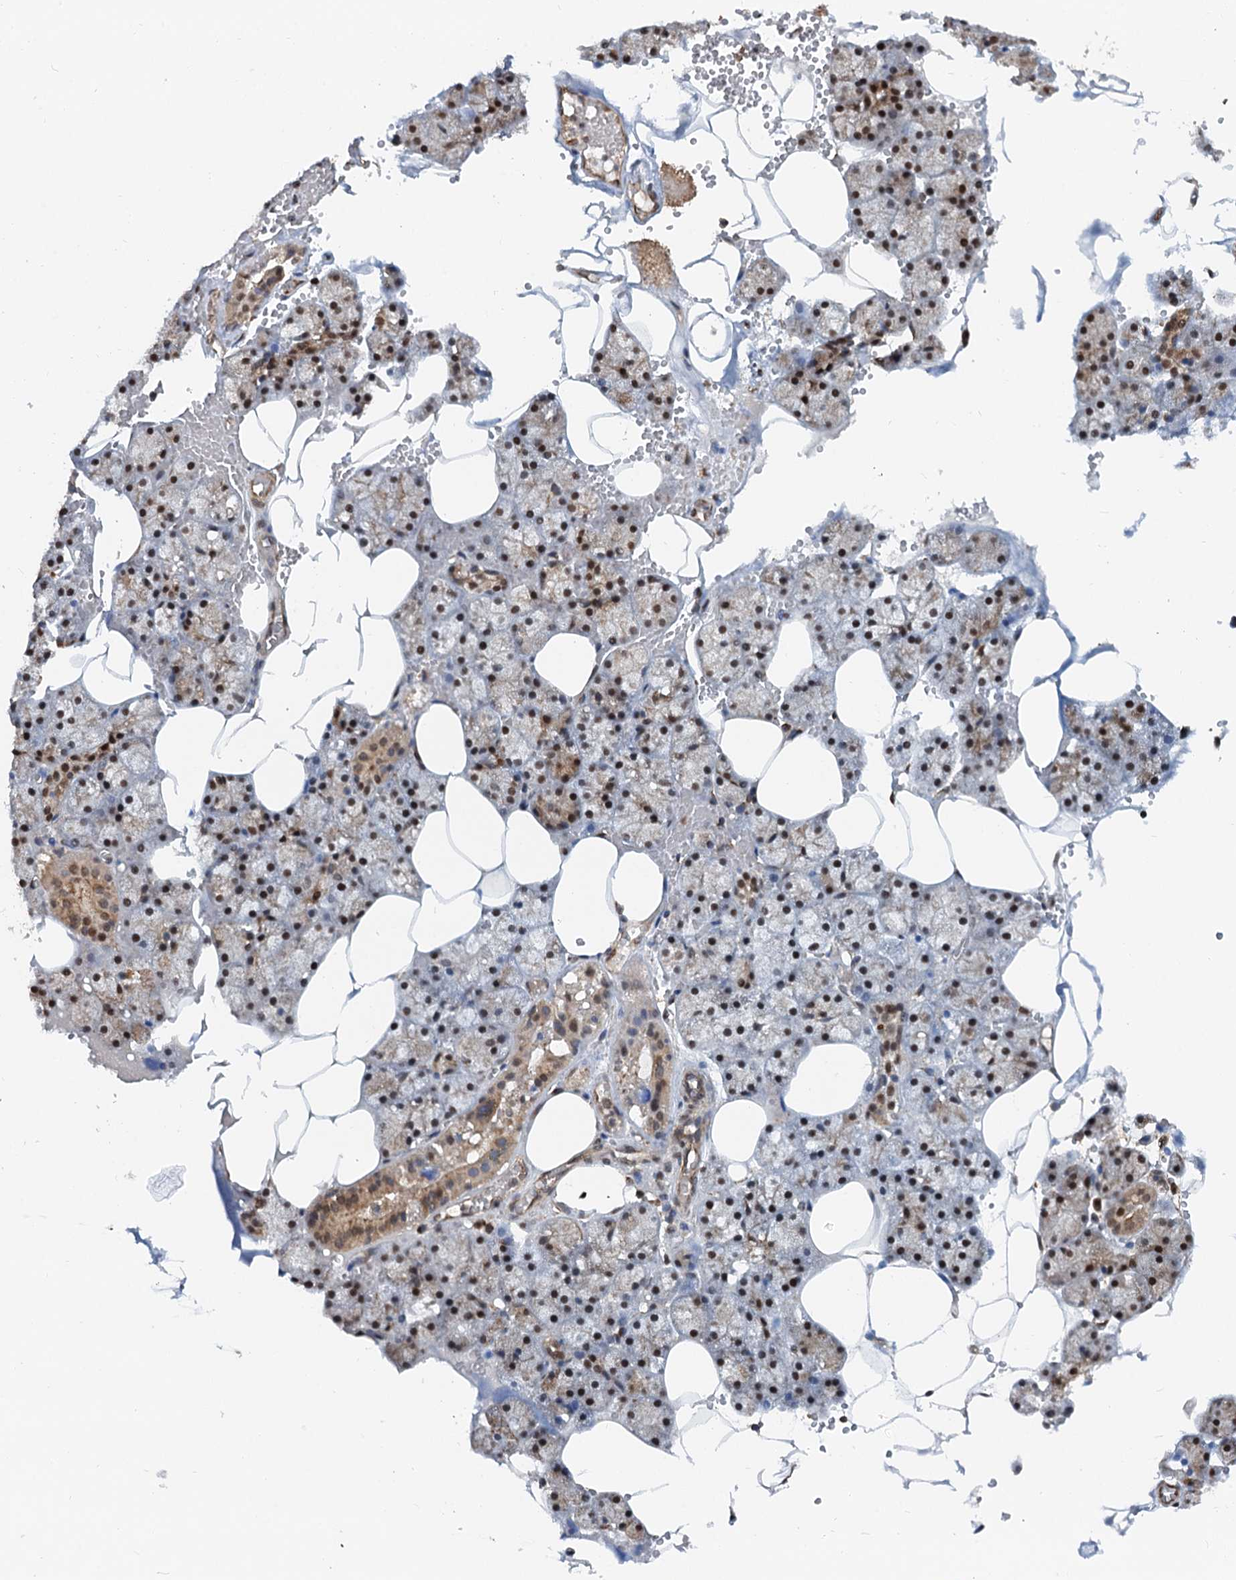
{"staining": {"intensity": "moderate", "quantity": ">75%", "location": "cytoplasmic/membranous,nuclear"}, "tissue": "salivary gland", "cell_type": "Glandular cells", "image_type": "normal", "snomed": [{"axis": "morphology", "description": "Normal tissue, NOS"}, {"axis": "topography", "description": "Salivary gland"}], "caption": "Salivary gland stained with IHC shows moderate cytoplasmic/membranous,nuclear expression in about >75% of glandular cells.", "gene": "CFDP1", "patient": {"sex": "male", "age": 62}}